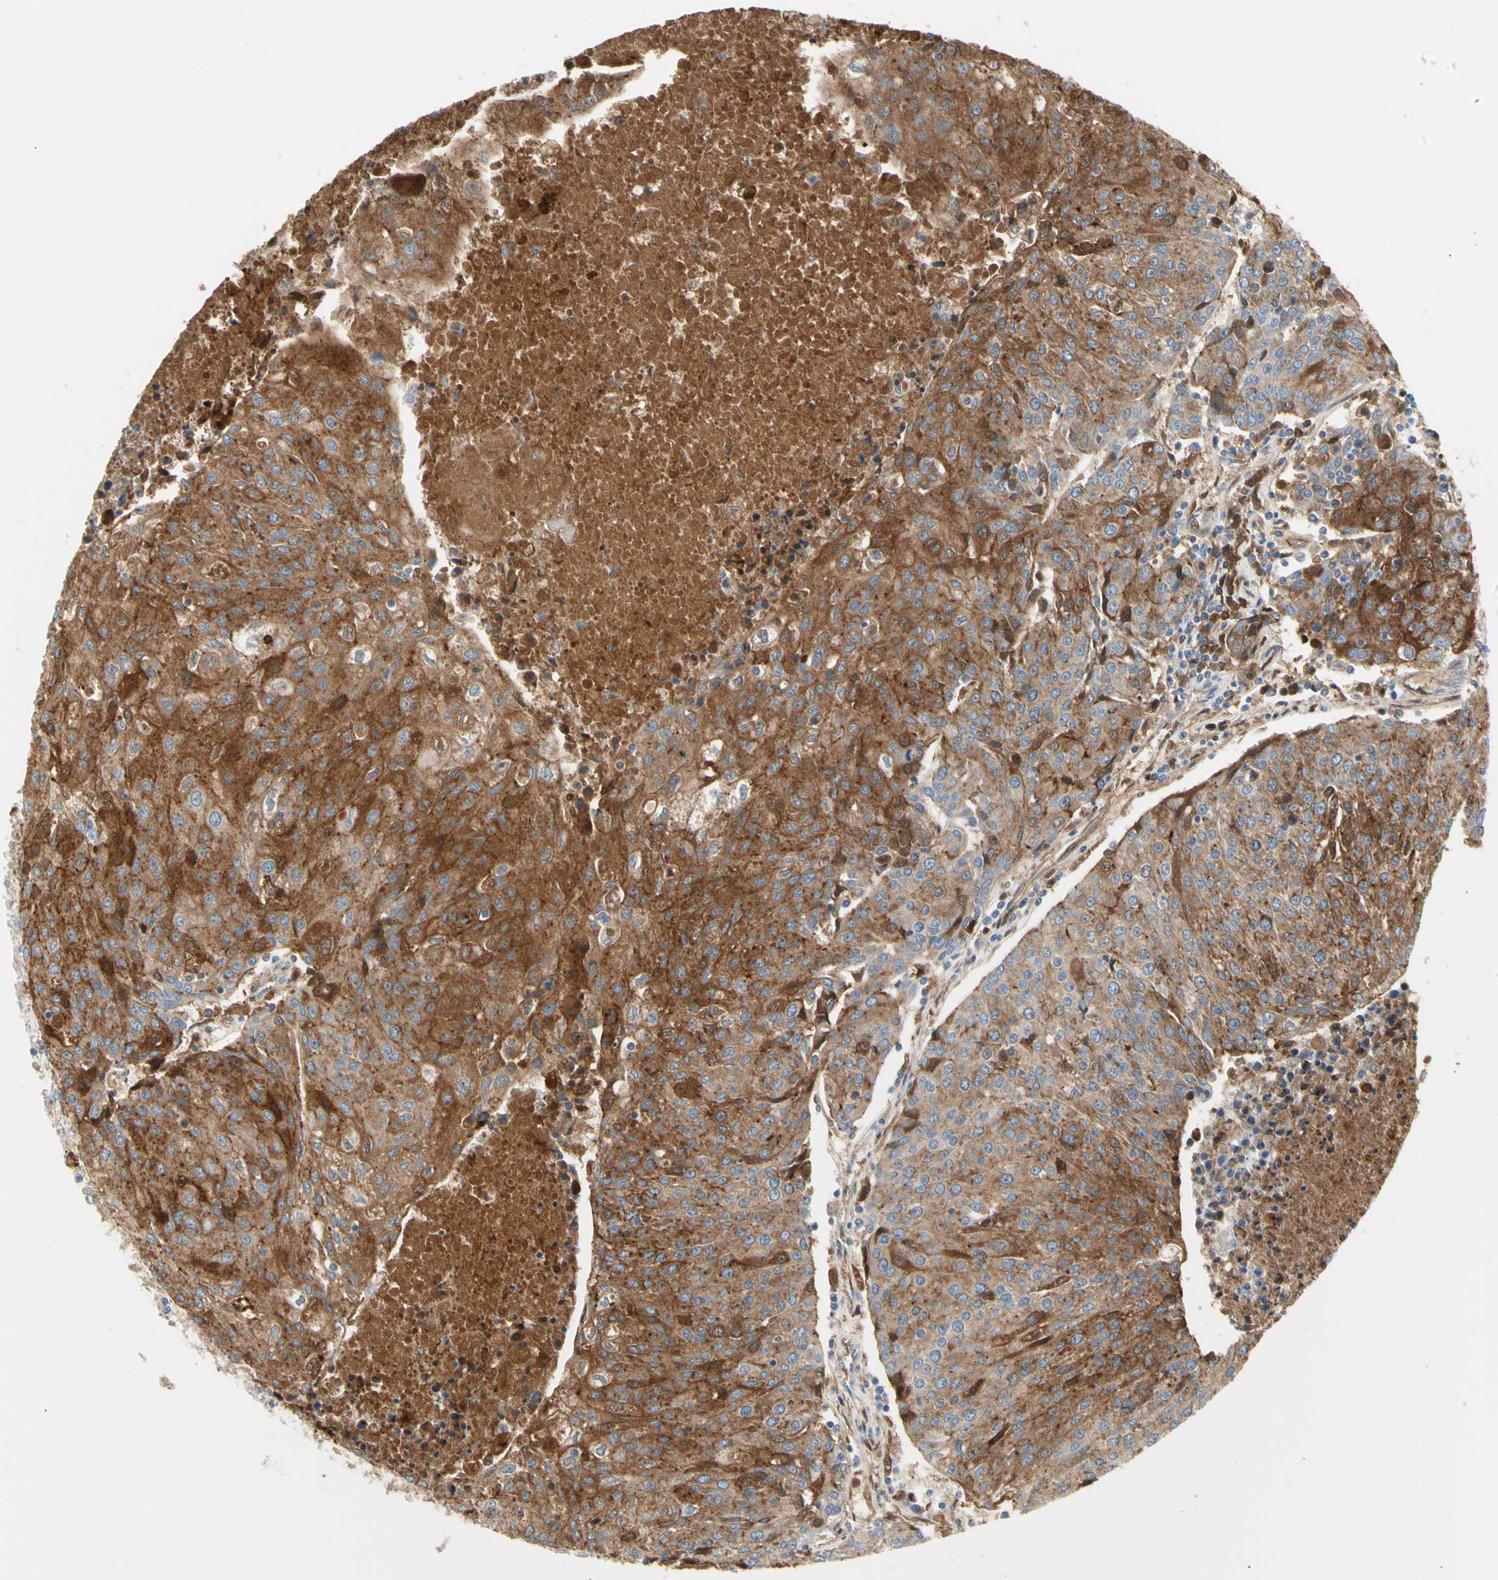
{"staining": {"intensity": "strong", "quantity": ">75%", "location": "cytoplasmic/membranous"}, "tissue": "urothelial cancer", "cell_type": "Tumor cells", "image_type": "cancer", "snomed": [{"axis": "morphology", "description": "Urothelial carcinoma, High grade"}, {"axis": "topography", "description": "Urinary bladder"}], "caption": "High-magnification brightfield microscopy of high-grade urothelial carcinoma stained with DAB (brown) and counterstained with hematoxylin (blue). tumor cells exhibit strong cytoplasmic/membranous expression is identified in approximately>75% of cells. The staining was performed using DAB, with brown indicating positive protein expression. Nuclei are stained blue with hematoxylin.", "gene": "NECTIN4", "patient": {"sex": "female", "age": 85}}